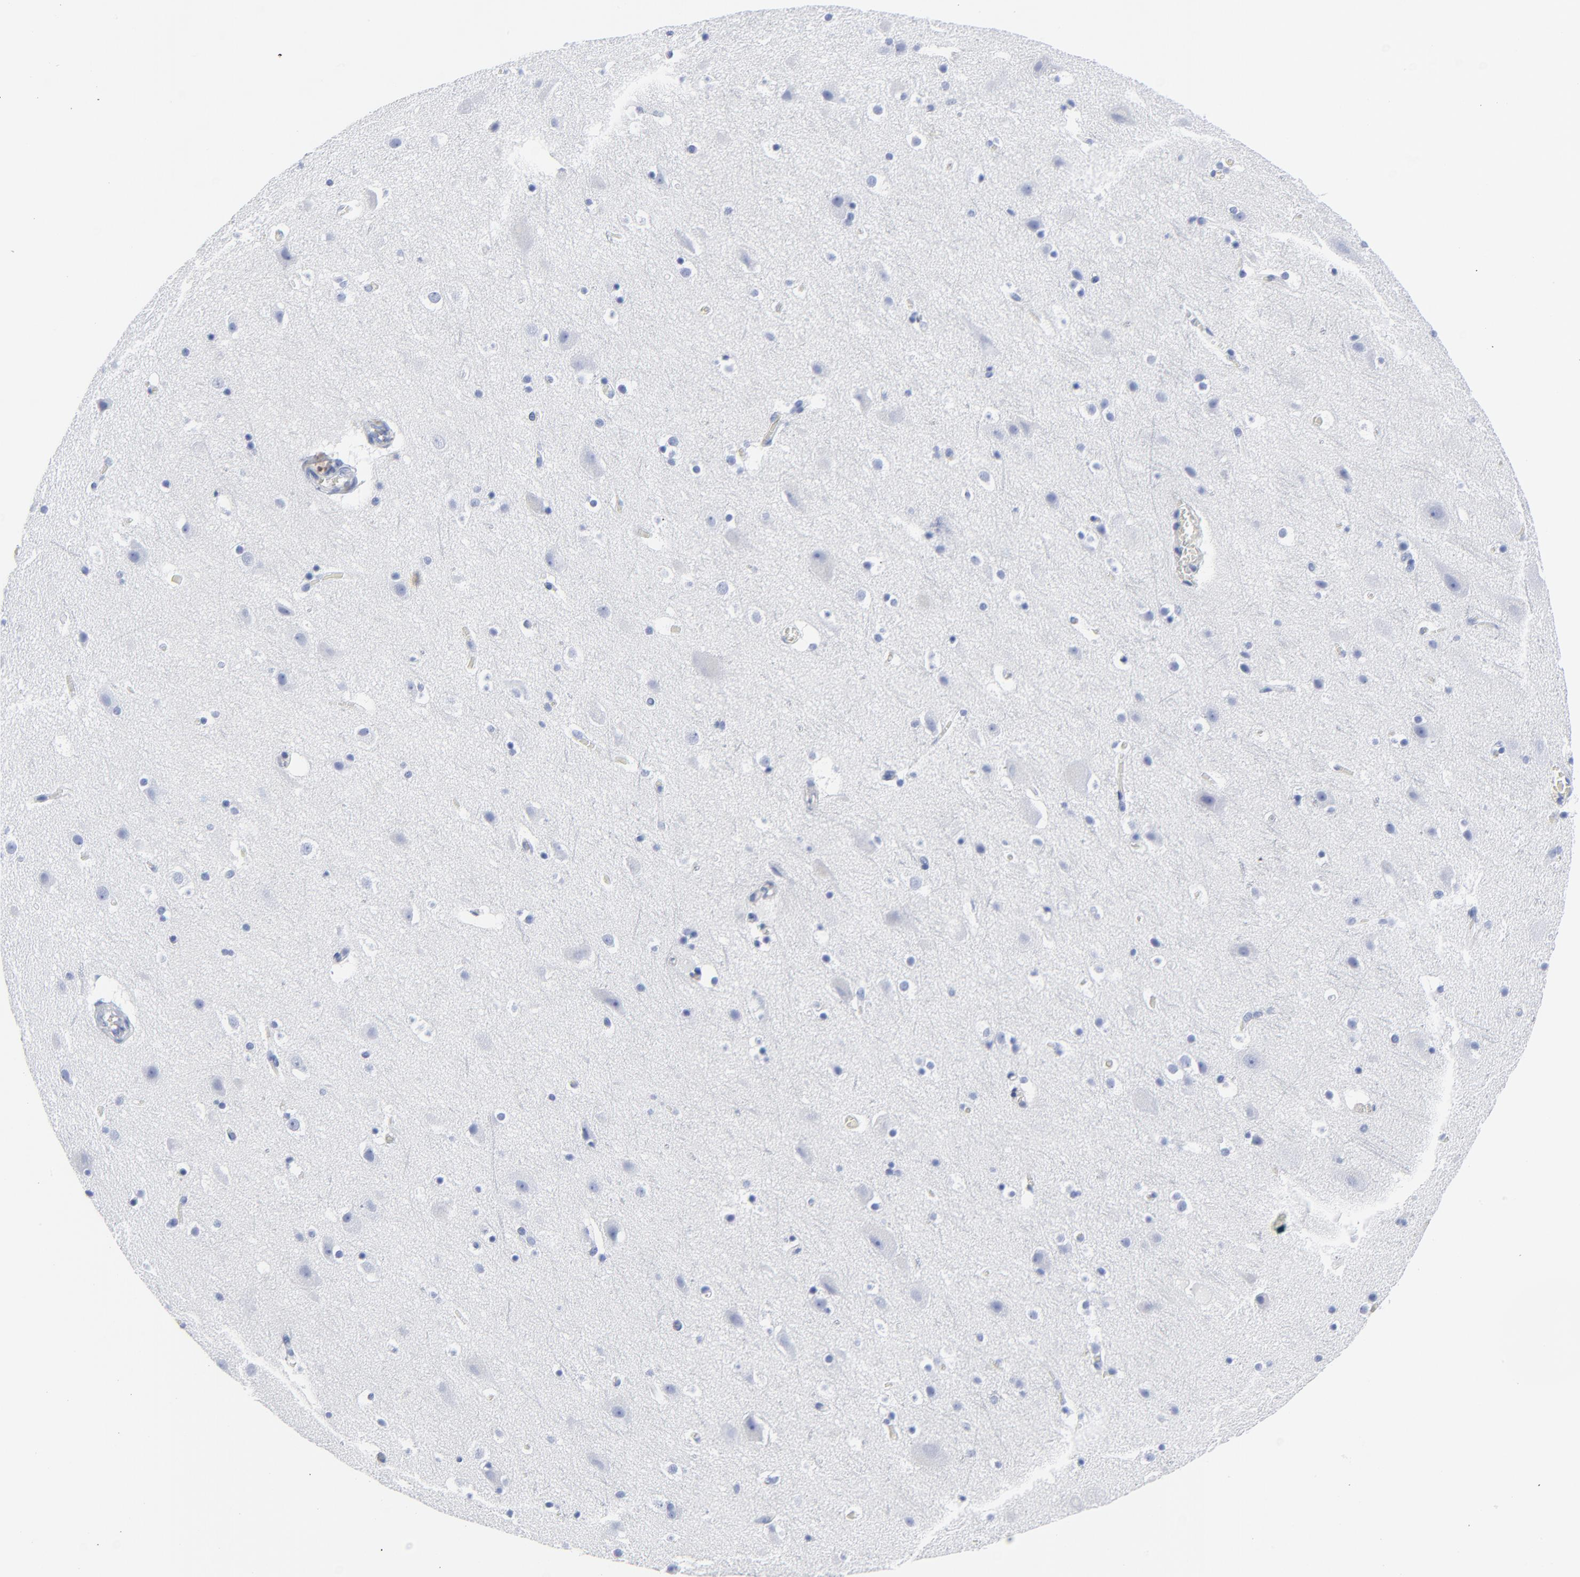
{"staining": {"intensity": "negative", "quantity": "none", "location": "none"}, "tissue": "cerebral cortex", "cell_type": "Endothelial cells", "image_type": "normal", "snomed": [{"axis": "morphology", "description": "Normal tissue, NOS"}, {"axis": "topography", "description": "Cerebral cortex"}], "caption": "Endothelial cells show no significant positivity in unremarkable cerebral cortex. Brightfield microscopy of IHC stained with DAB (brown) and hematoxylin (blue), captured at high magnification.", "gene": "STAT2", "patient": {"sex": "male", "age": 45}}